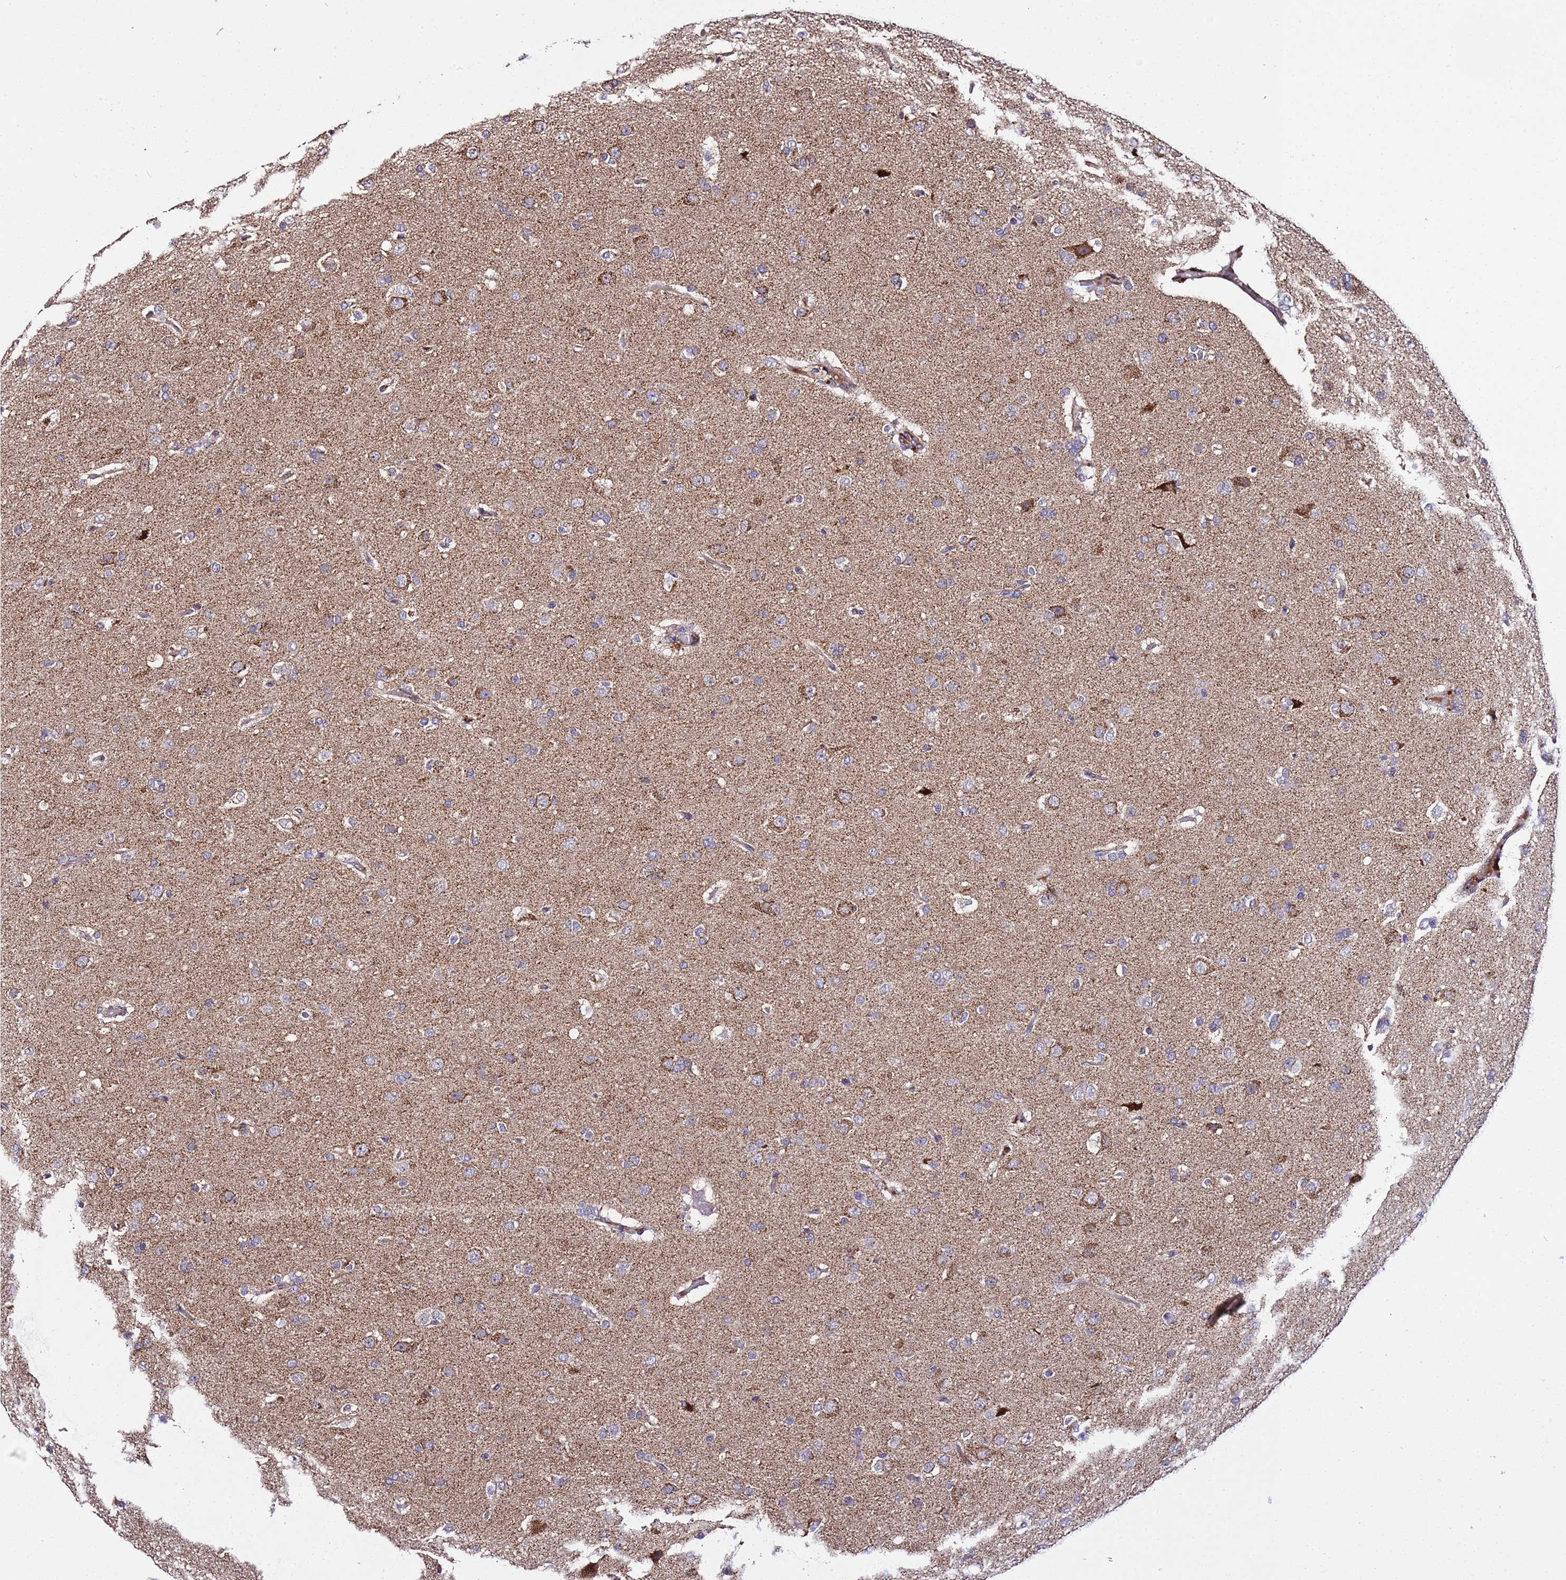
{"staining": {"intensity": "moderate", "quantity": "<25%", "location": "cytoplasmic/membranous"}, "tissue": "glioma", "cell_type": "Tumor cells", "image_type": "cancer", "snomed": [{"axis": "morphology", "description": "Glioma, malignant, Low grade"}, {"axis": "topography", "description": "Brain"}], "caption": "The immunohistochemical stain highlights moderate cytoplasmic/membranous staining in tumor cells of low-grade glioma (malignant) tissue.", "gene": "WNK4", "patient": {"sex": "male", "age": 65}}